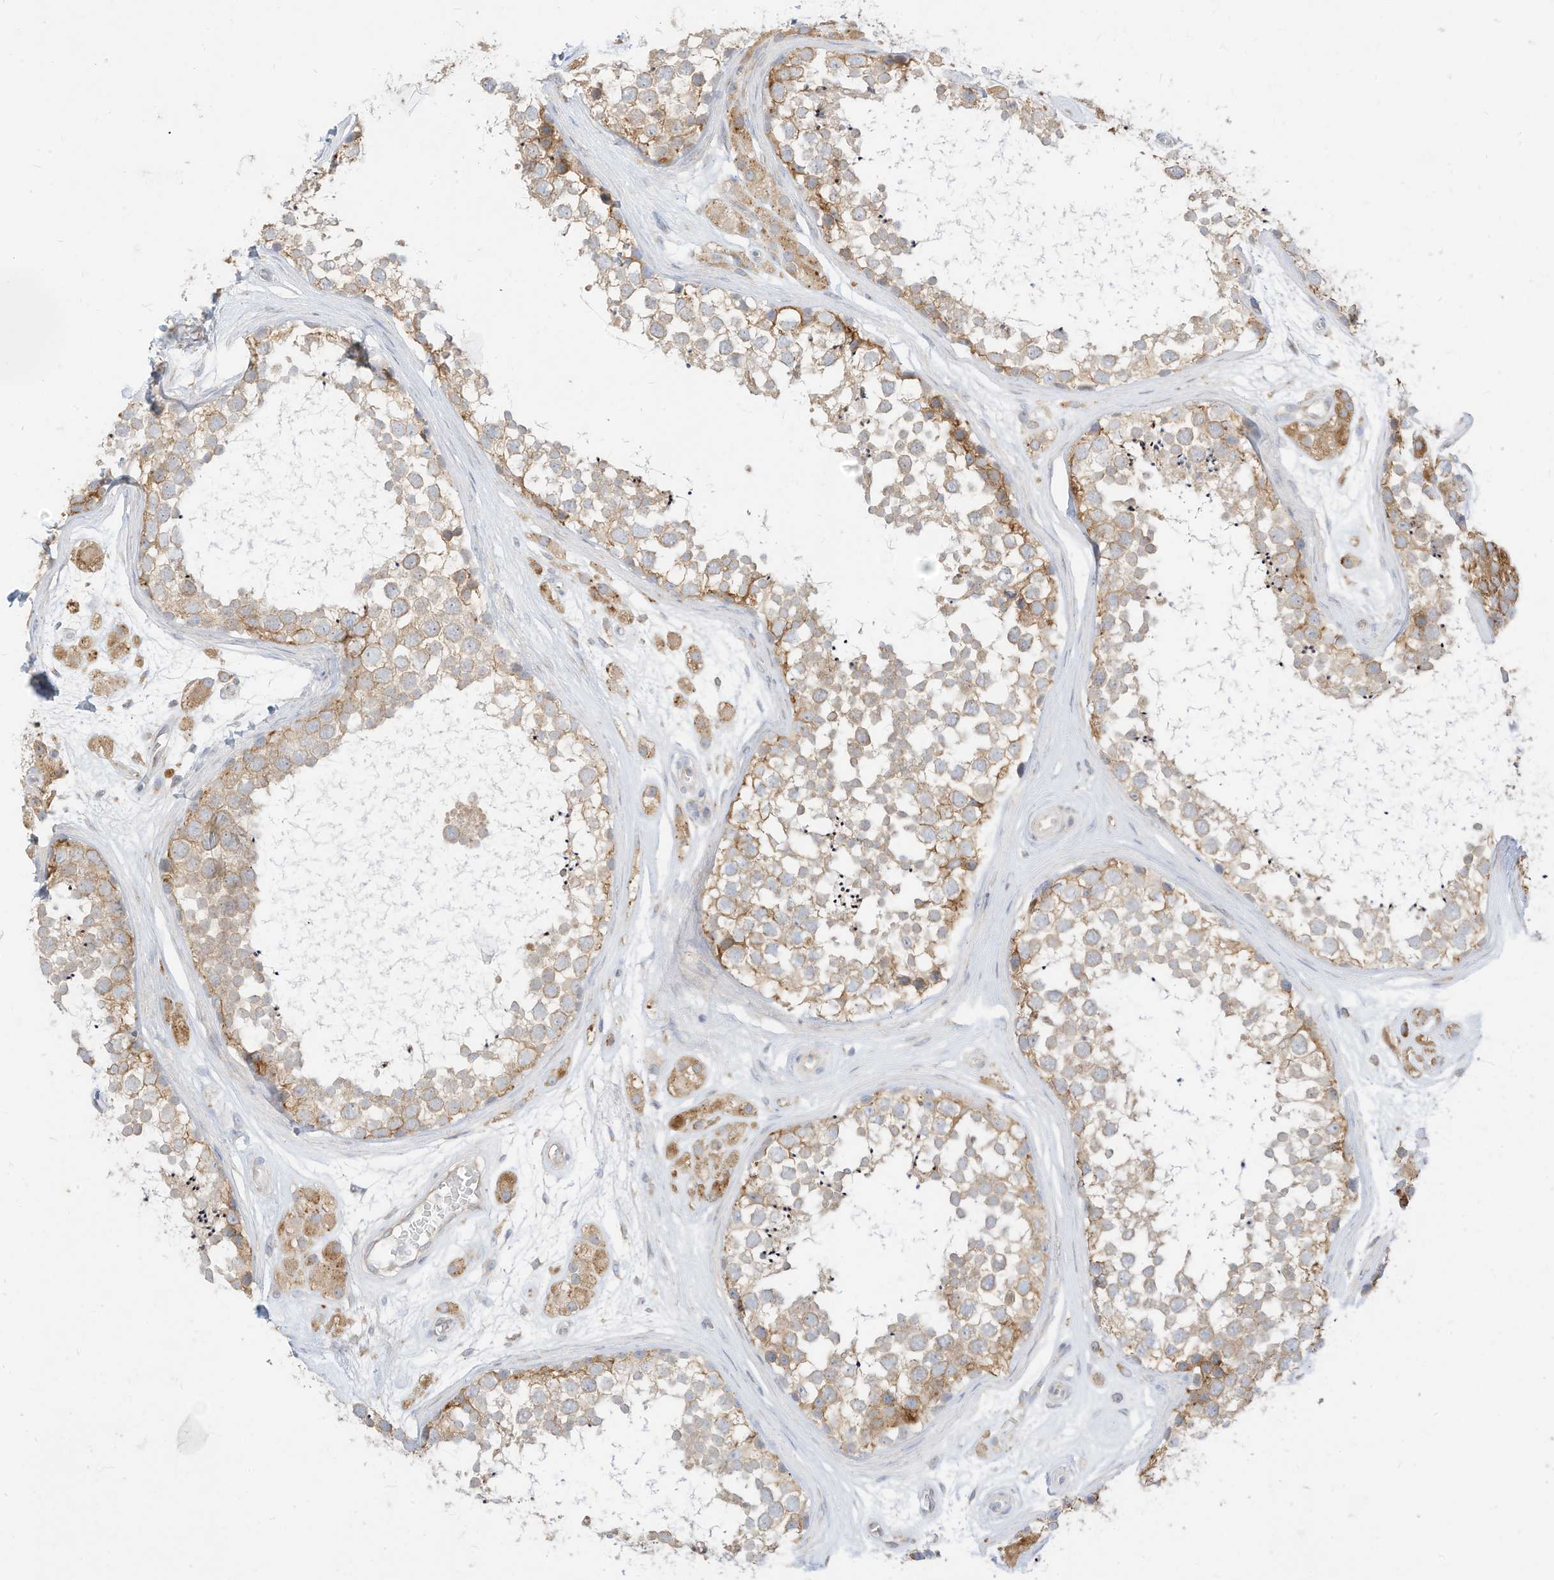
{"staining": {"intensity": "moderate", "quantity": "25%-75%", "location": "cytoplasmic/membranous"}, "tissue": "testis", "cell_type": "Cells in seminiferous ducts", "image_type": "normal", "snomed": [{"axis": "morphology", "description": "Normal tissue, NOS"}, {"axis": "topography", "description": "Testis"}], "caption": "This histopathology image demonstrates immunohistochemistry staining of normal testis, with medium moderate cytoplasmic/membranous expression in approximately 25%-75% of cells in seminiferous ducts.", "gene": "STT3A", "patient": {"sex": "male", "age": 56}}